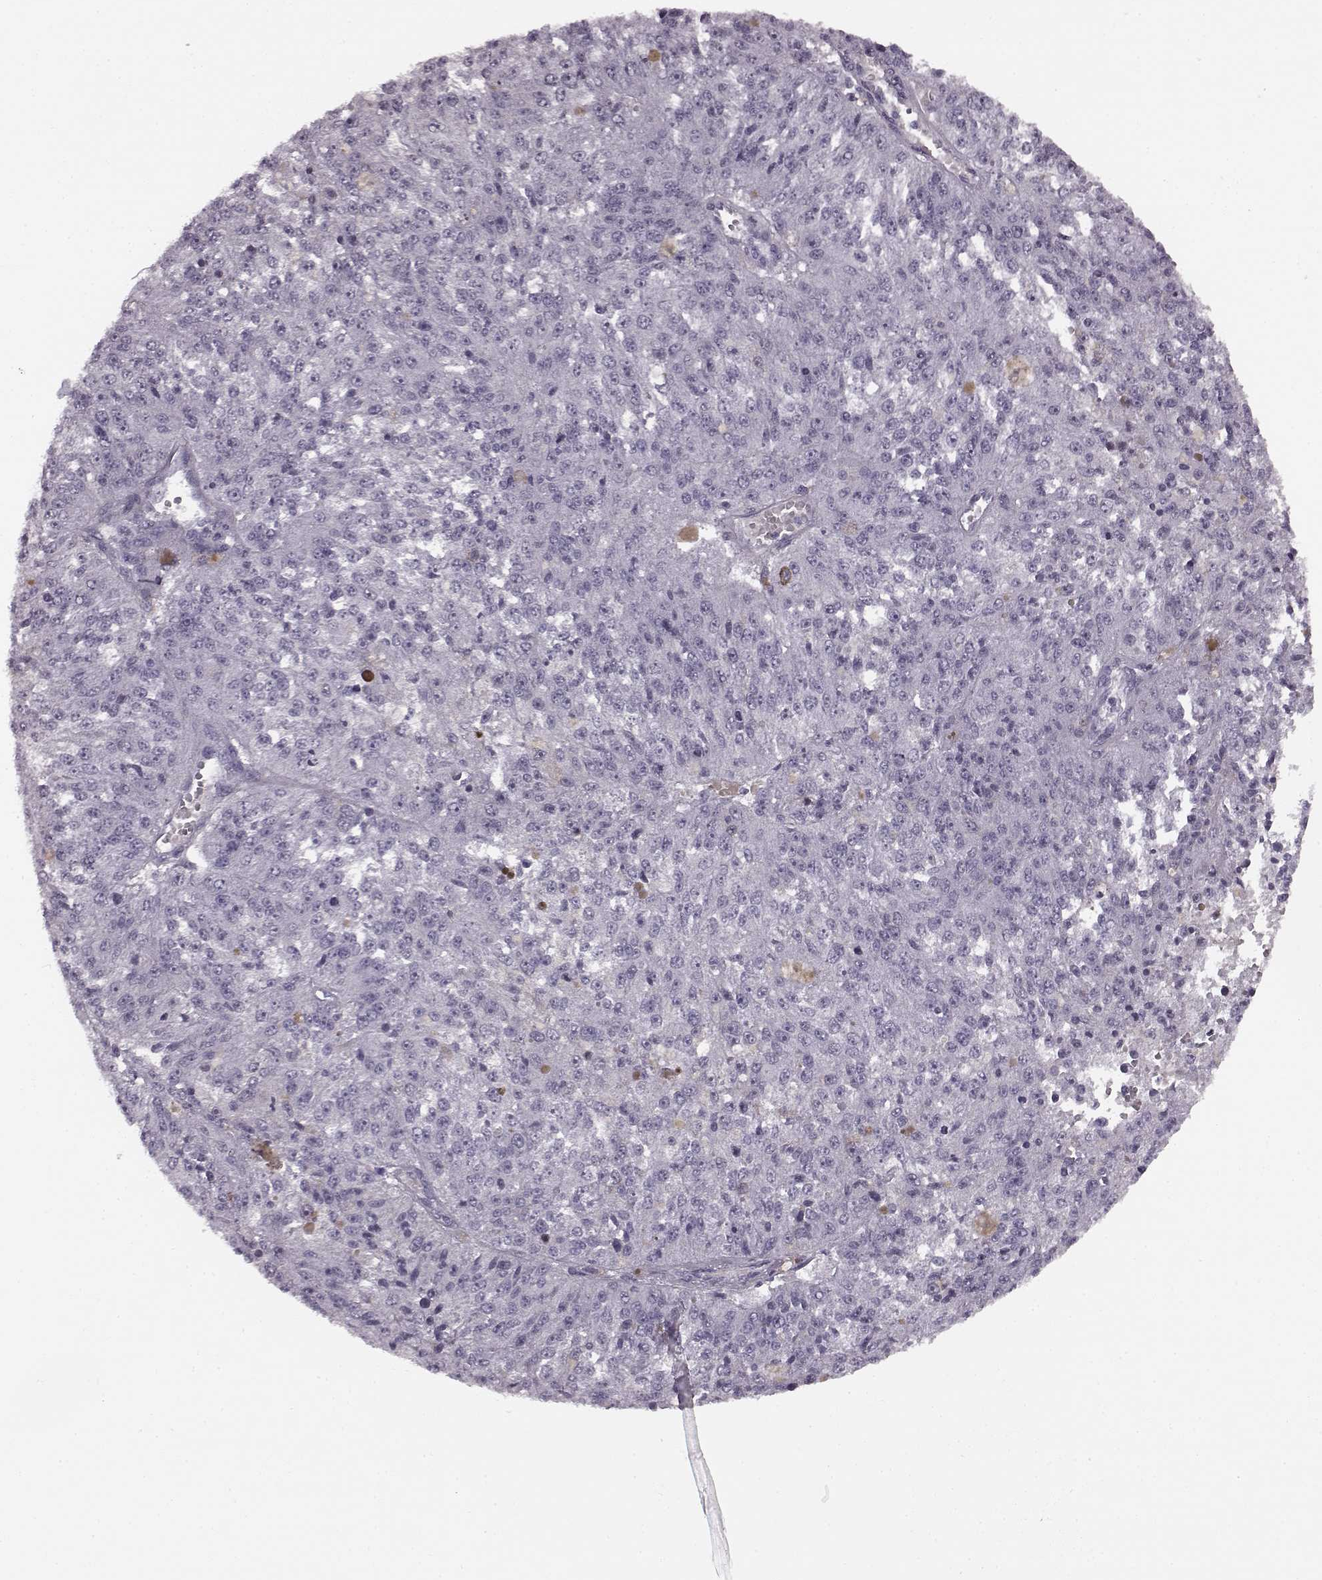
{"staining": {"intensity": "negative", "quantity": "none", "location": "none"}, "tissue": "melanoma", "cell_type": "Tumor cells", "image_type": "cancer", "snomed": [{"axis": "morphology", "description": "Malignant melanoma, Metastatic site"}, {"axis": "topography", "description": "Lymph node"}], "caption": "IHC of melanoma displays no positivity in tumor cells.", "gene": "JSRP1", "patient": {"sex": "female", "age": 64}}